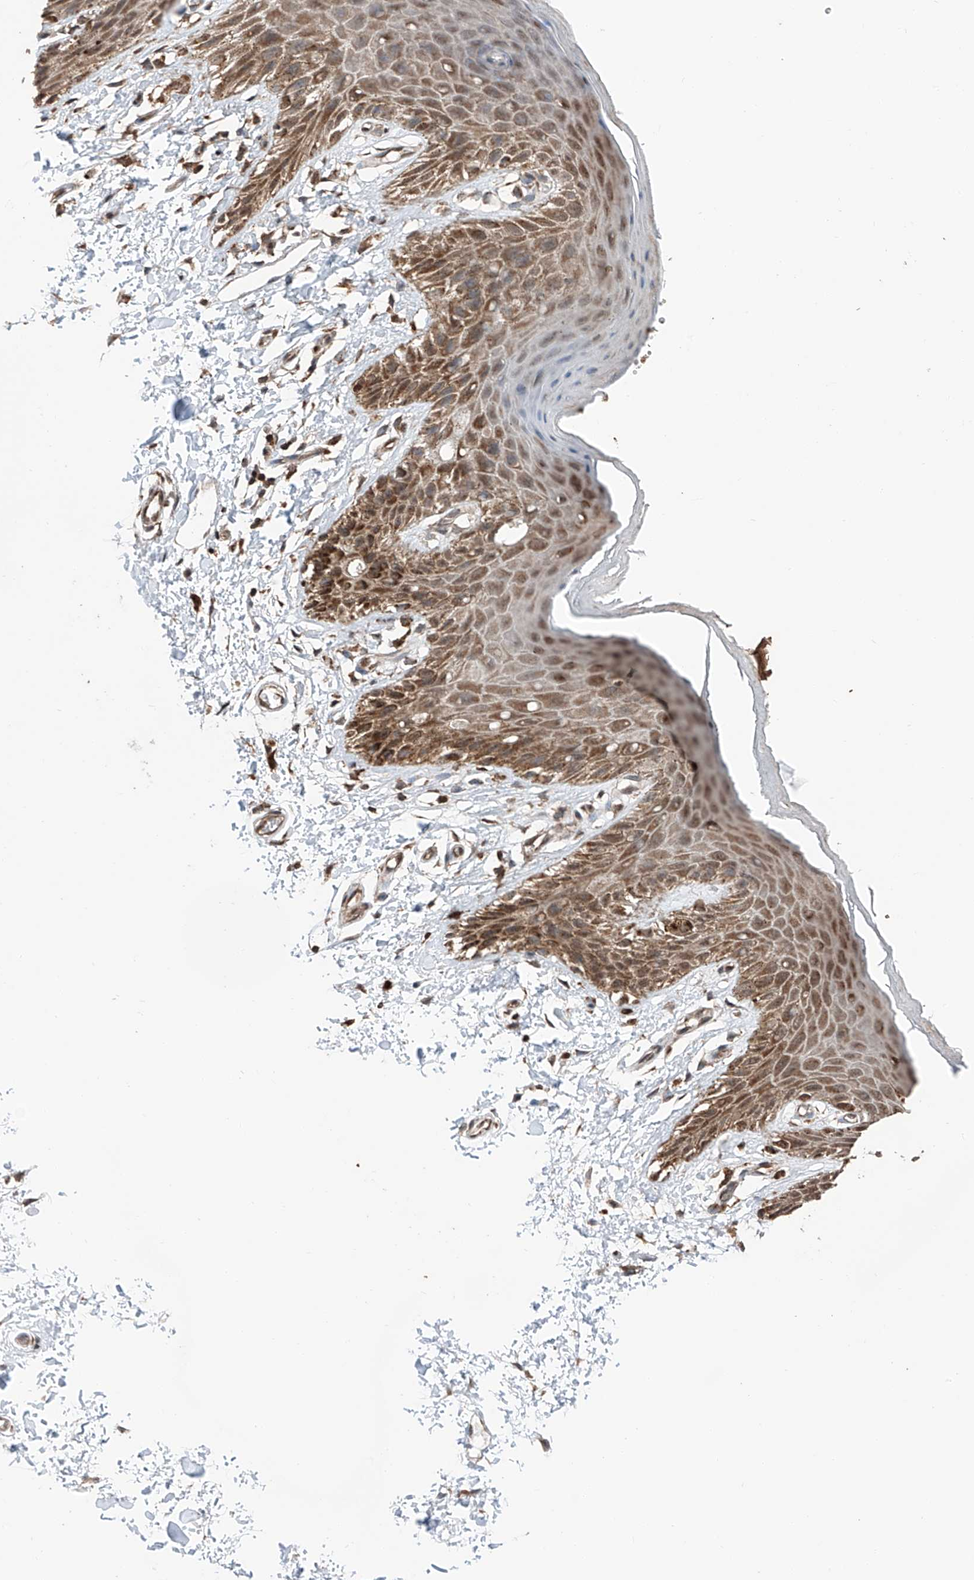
{"staining": {"intensity": "moderate", "quantity": ">75%", "location": "cytoplasmic/membranous"}, "tissue": "skin", "cell_type": "Epidermal cells", "image_type": "normal", "snomed": [{"axis": "morphology", "description": "Normal tissue, NOS"}, {"axis": "topography", "description": "Anal"}], "caption": "Brown immunohistochemical staining in benign skin exhibits moderate cytoplasmic/membranous positivity in approximately >75% of epidermal cells.", "gene": "ZNF445", "patient": {"sex": "male", "age": 44}}